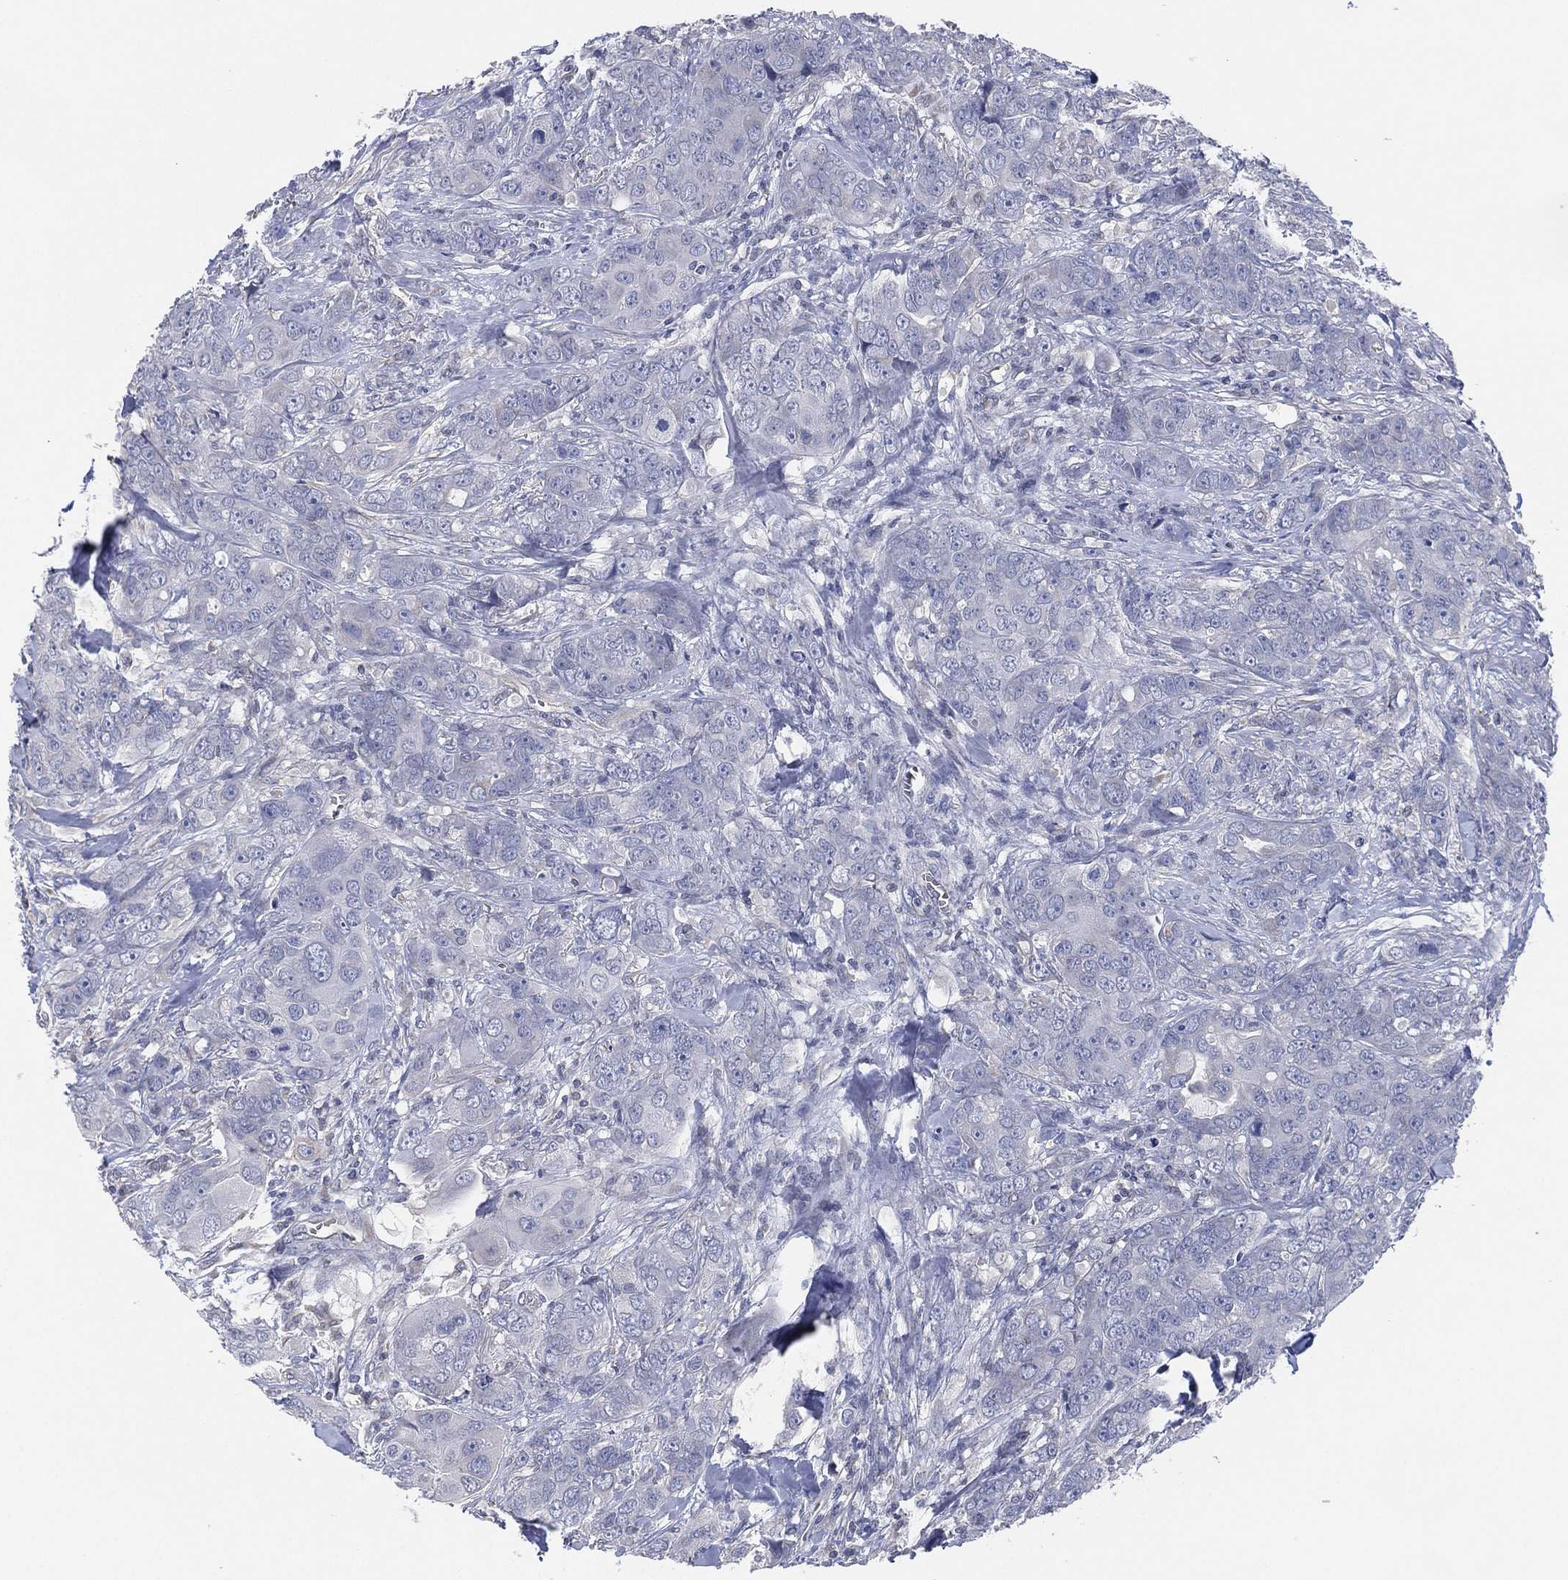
{"staining": {"intensity": "negative", "quantity": "none", "location": "none"}, "tissue": "breast cancer", "cell_type": "Tumor cells", "image_type": "cancer", "snomed": [{"axis": "morphology", "description": "Duct carcinoma"}, {"axis": "topography", "description": "Breast"}], "caption": "Immunohistochemistry (IHC) of breast cancer exhibits no staining in tumor cells. (Stains: DAB (3,3'-diaminobenzidine) immunohistochemistry with hematoxylin counter stain, Microscopy: brightfield microscopy at high magnification).", "gene": "CFTR", "patient": {"sex": "female", "age": 43}}